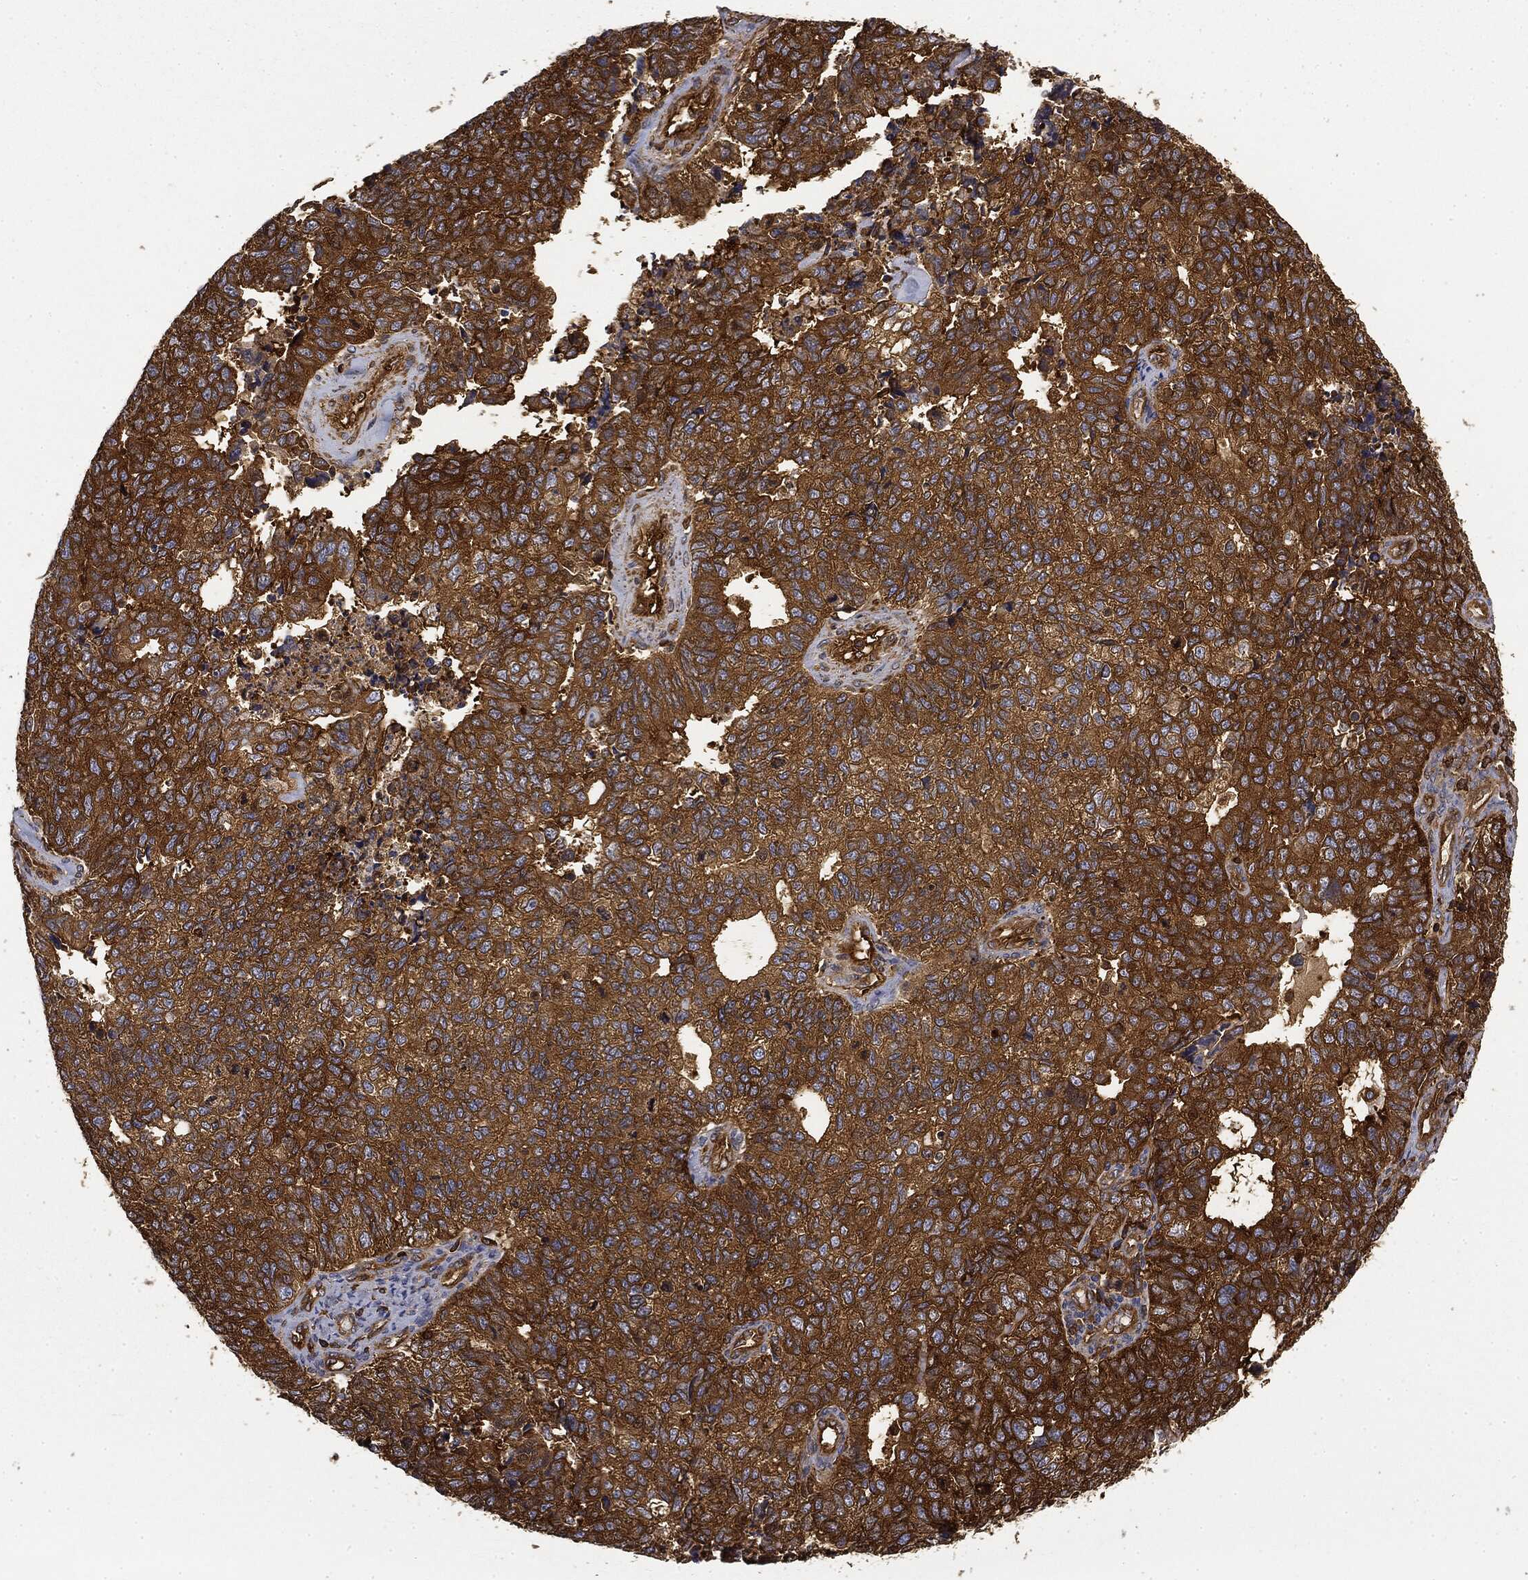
{"staining": {"intensity": "strong", "quantity": ">75%", "location": "cytoplasmic/membranous"}, "tissue": "cervical cancer", "cell_type": "Tumor cells", "image_type": "cancer", "snomed": [{"axis": "morphology", "description": "Squamous cell carcinoma, NOS"}, {"axis": "topography", "description": "Cervix"}], "caption": "A micrograph showing strong cytoplasmic/membranous positivity in approximately >75% of tumor cells in cervical cancer (squamous cell carcinoma), as visualized by brown immunohistochemical staining.", "gene": "WDR1", "patient": {"sex": "female", "age": 63}}